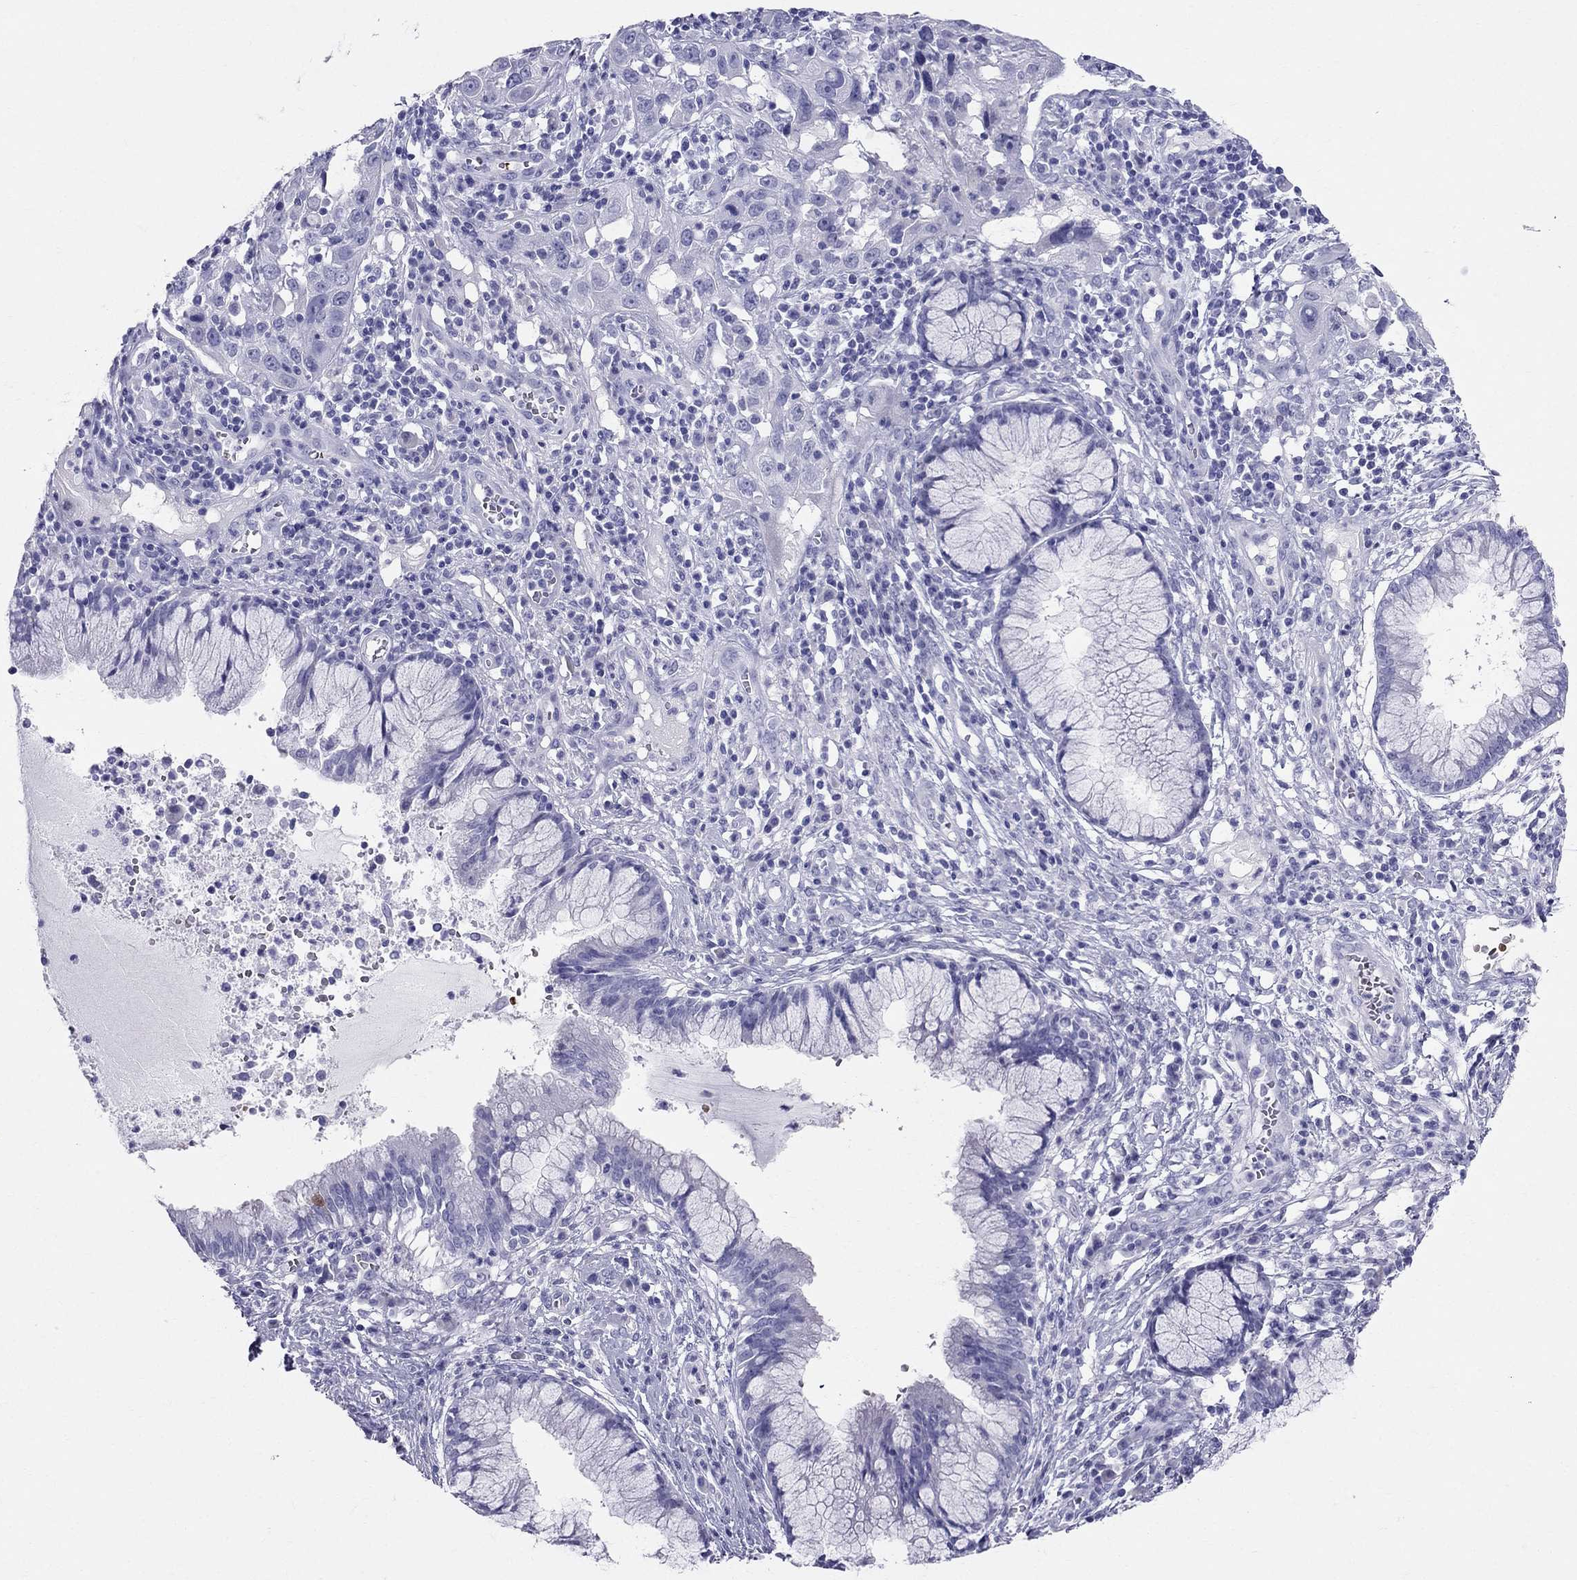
{"staining": {"intensity": "negative", "quantity": "none", "location": "none"}, "tissue": "cervical cancer", "cell_type": "Tumor cells", "image_type": "cancer", "snomed": [{"axis": "morphology", "description": "Squamous cell carcinoma, NOS"}, {"axis": "topography", "description": "Cervix"}], "caption": "The micrograph displays no staining of tumor cells in cervical cancer. (DAB immunohistochemistry (IHC) with hematoxylin counter stain).", "gene": "DNAAF6", "patient": {"sex": "female", "age": 32}}